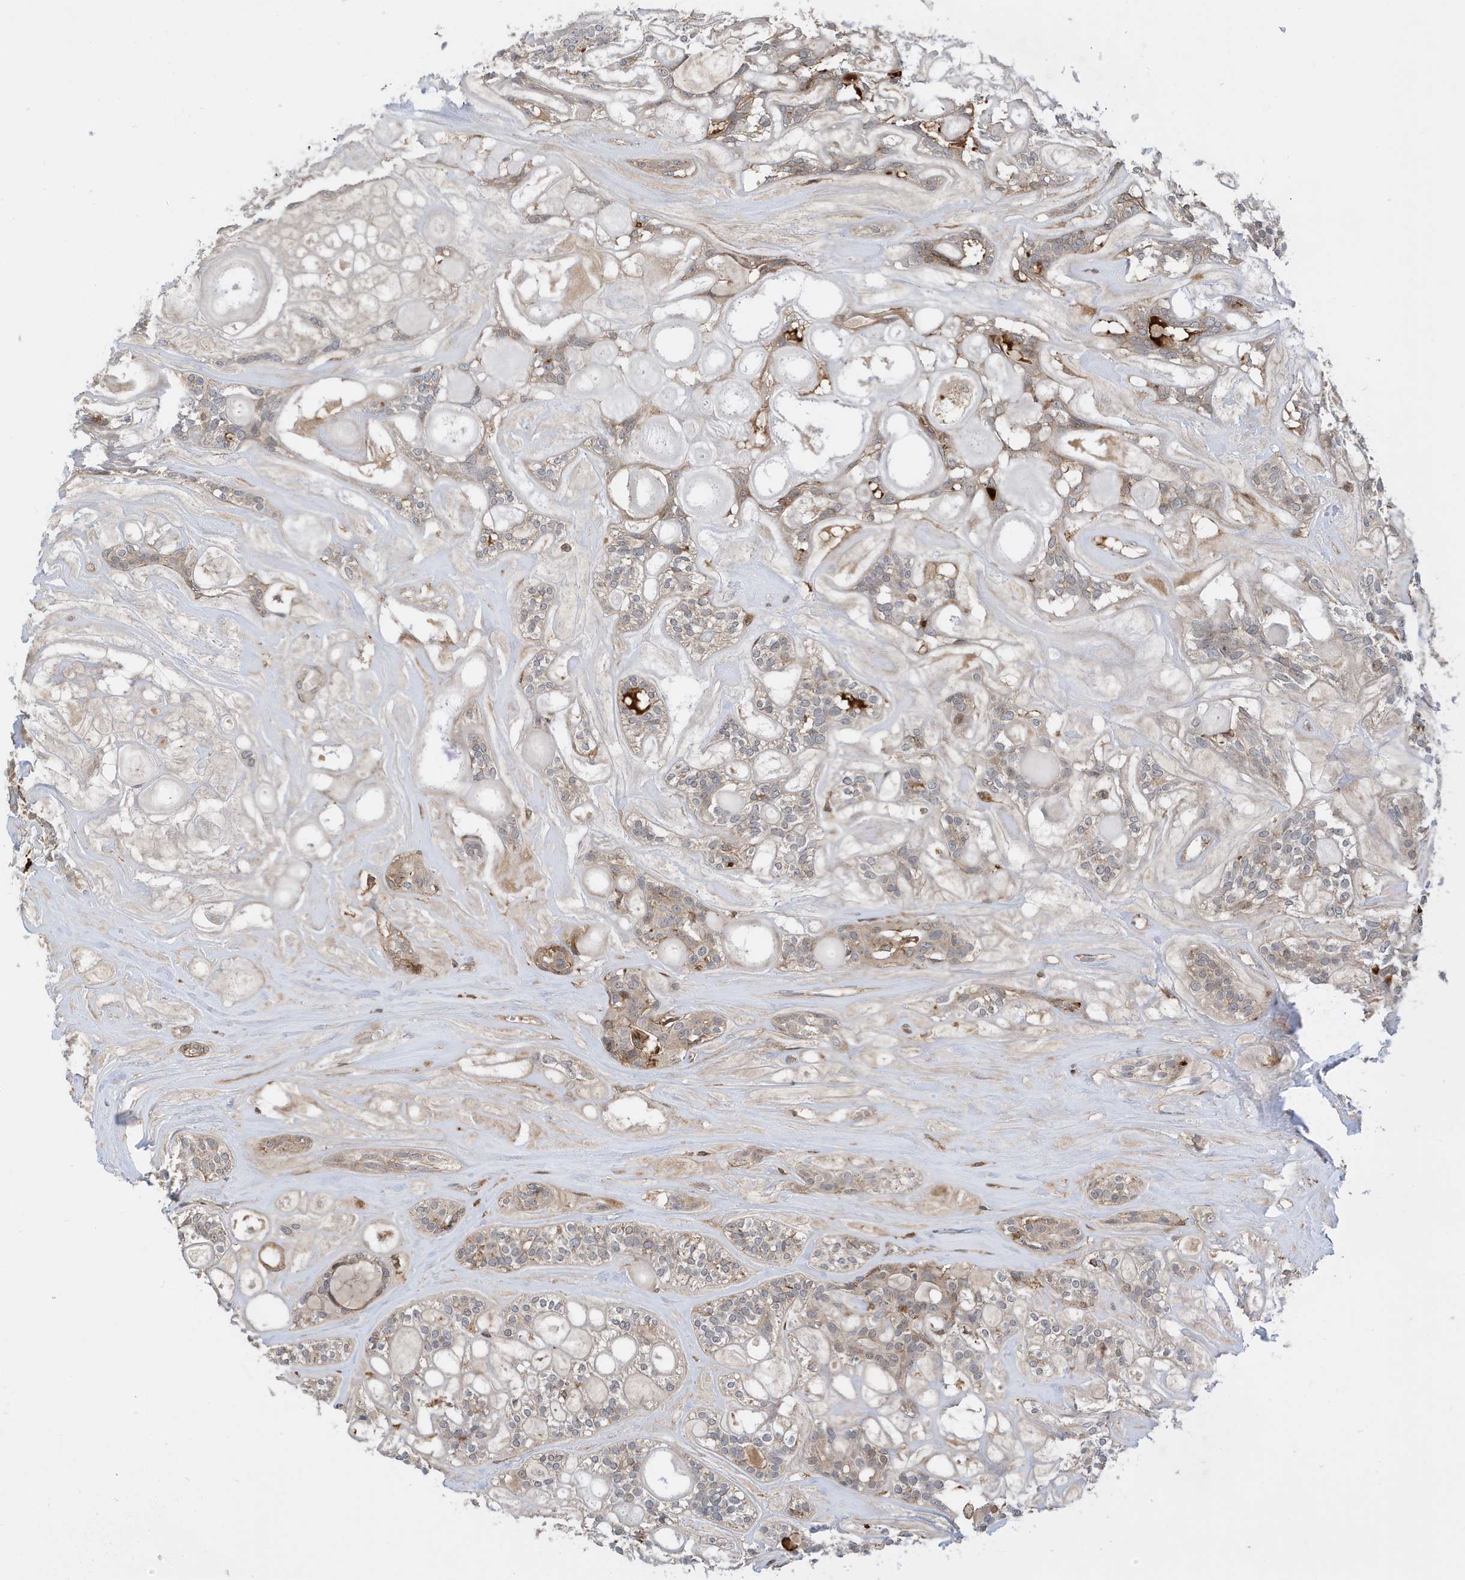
{"staining": {"intensity": "weak", "quantity": "<25%", "location": "cytoplasmic/membranous"}, "tissue": "head and neck cancer", "cell_type": "Tumor cells", "image_type": "cancer", "snomed": [{"axis": "morphology", "description": "Adenocarcinoma, NOS"}, {"axis": "topography", "description": "Head-Neck"}], "caption": "IHC photomicrograph of neoplastic tissue: head and neck adenocarcinoma stained with DAB (3,3'-diaminobenzidine) exhibits no significant protein staining in tumor cells.", "gene": "TATDN3", "patient": {"sex": "male", "age": 66}}